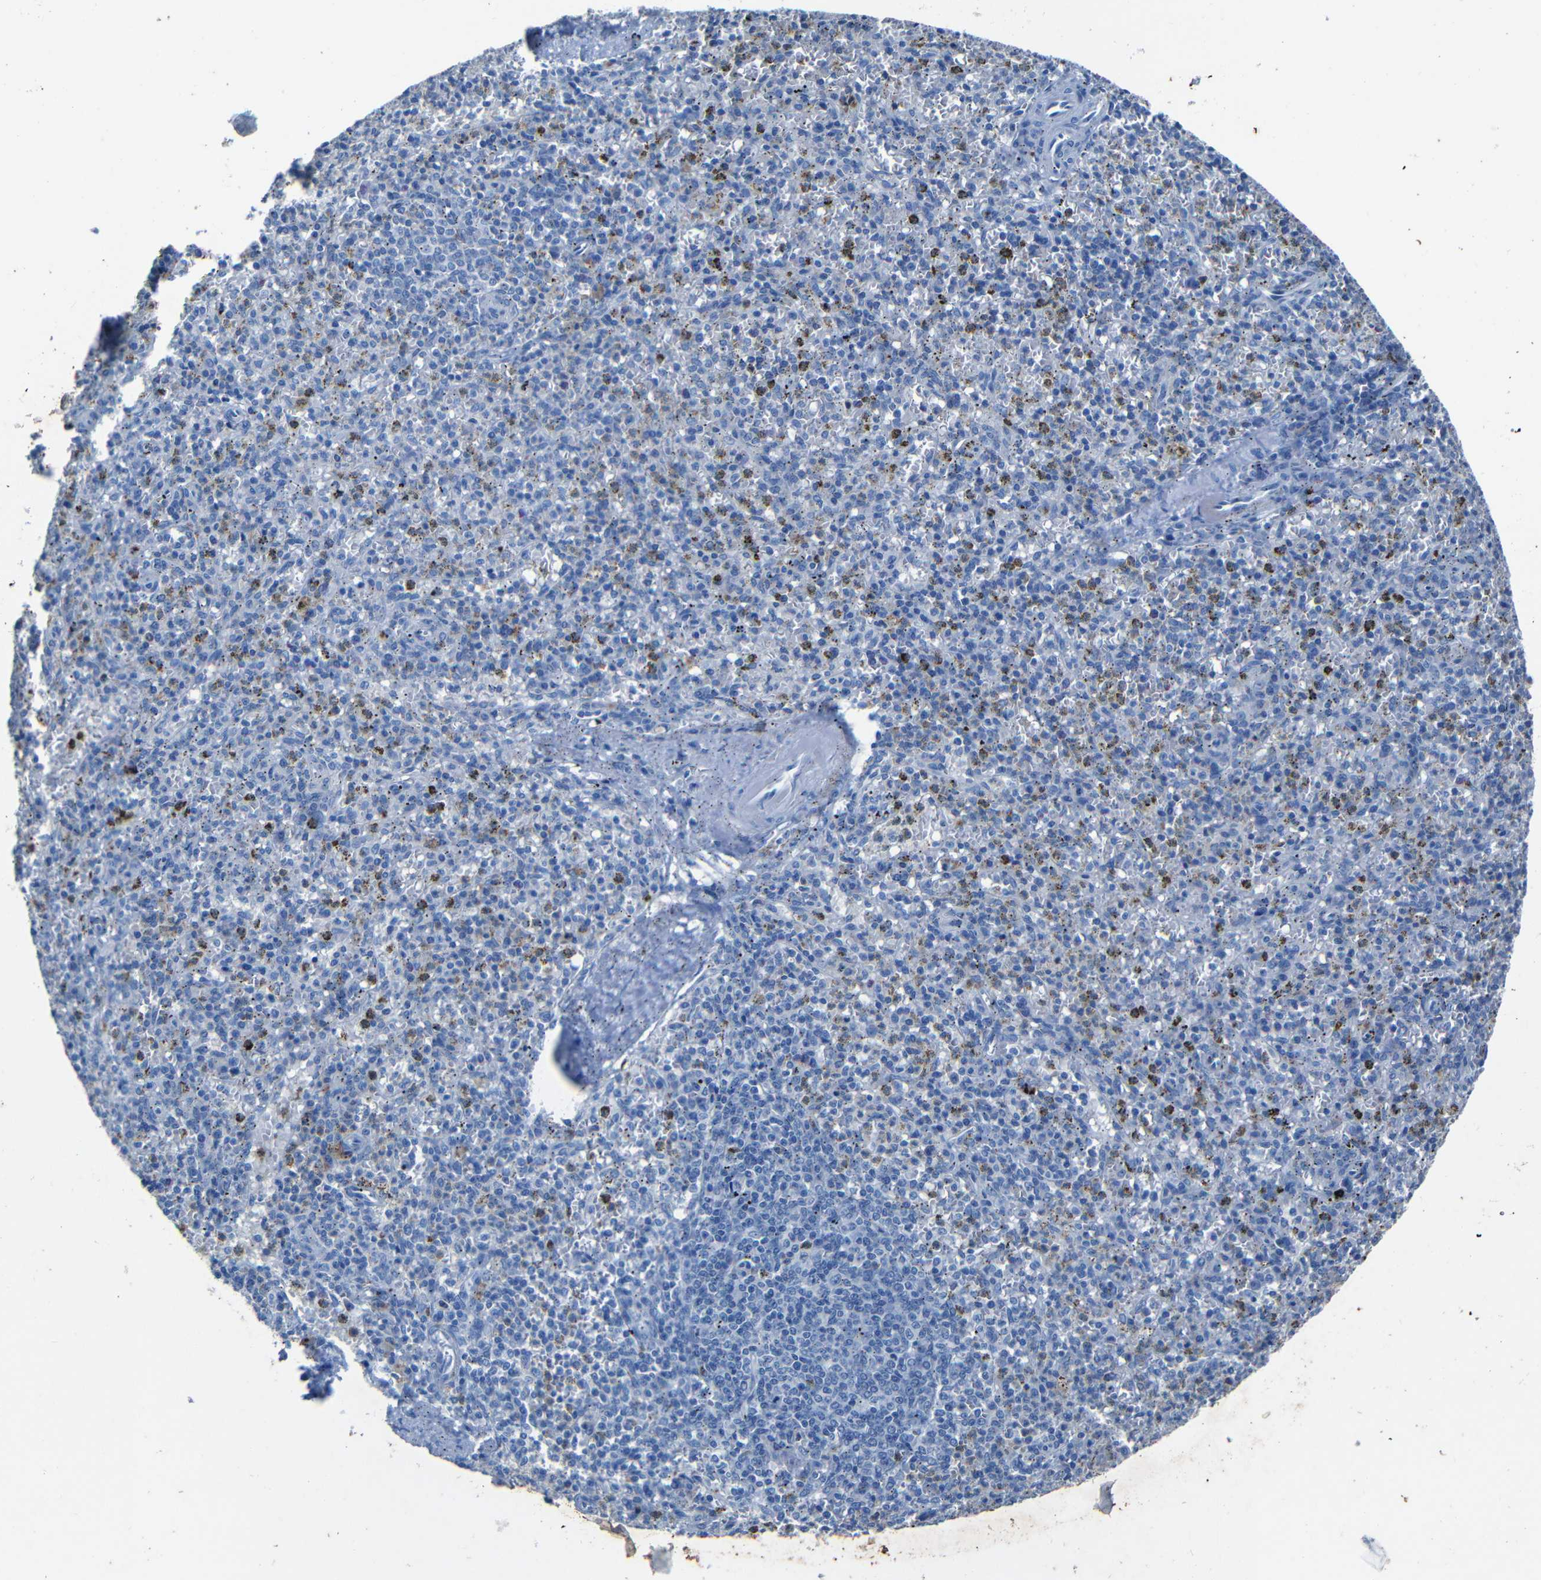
{"staining": {"intensity": "negative", "quantity": "none", "location": "none"}, "tissue": "spleen", "cell_type": "Cells in red pulp", "image_type": "normal", "snomed": [{"axis": "morphology", "description": "Normal tissue, NOS"}, {"axis": "topography", "description": "Spleen"}], "caption": "Immunohistochemistry (IHC) micrograph of normal spleen: human spleen stained with DAB demonstrates no significant protein expression in cells in red pulp.", "gene": "CLDN11", "patient": {"sex": "male", "age": 72}}